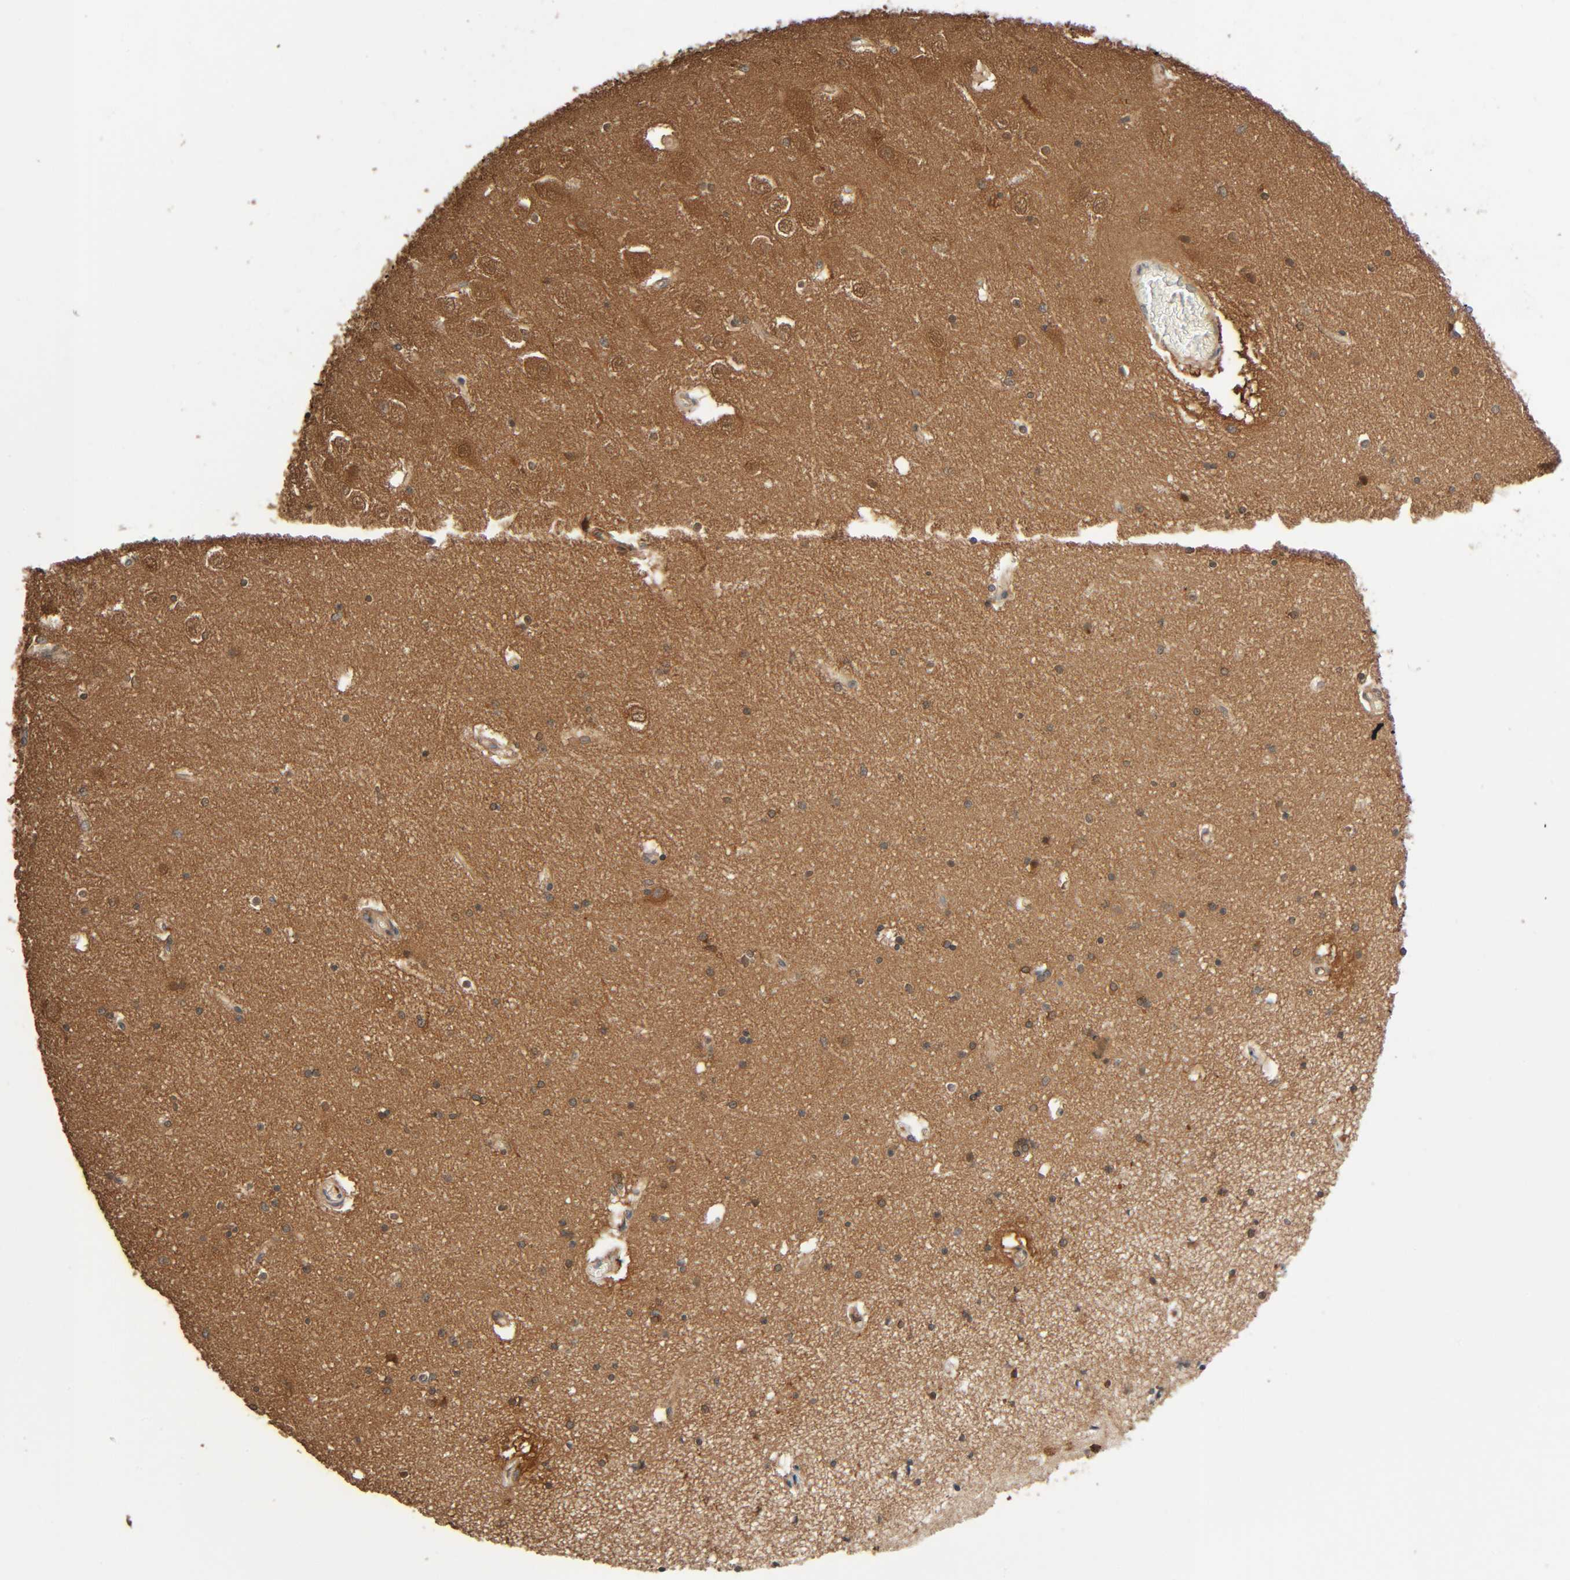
{"staining": {"intensity": "moderate", "quantity": "25%-75%", "location": "cytoplasmic/membranous"}, "tissue": "hippocampus", "cell_type": "Glial cells", "image_type": "normal", "snomed": [{"axis": "morphology", "description": "Normal tissue, NOS"}, {"axis": "topography", "description": "Hippocampus"}], "caption": "Protein expression analysis of benign human hippocampus reveals moderate cytoplasmic/membranous expression in about 25%-75% of glial cells.", "gene": "PPP2R1B", "patient": {"sex": "female", "age": 54}}